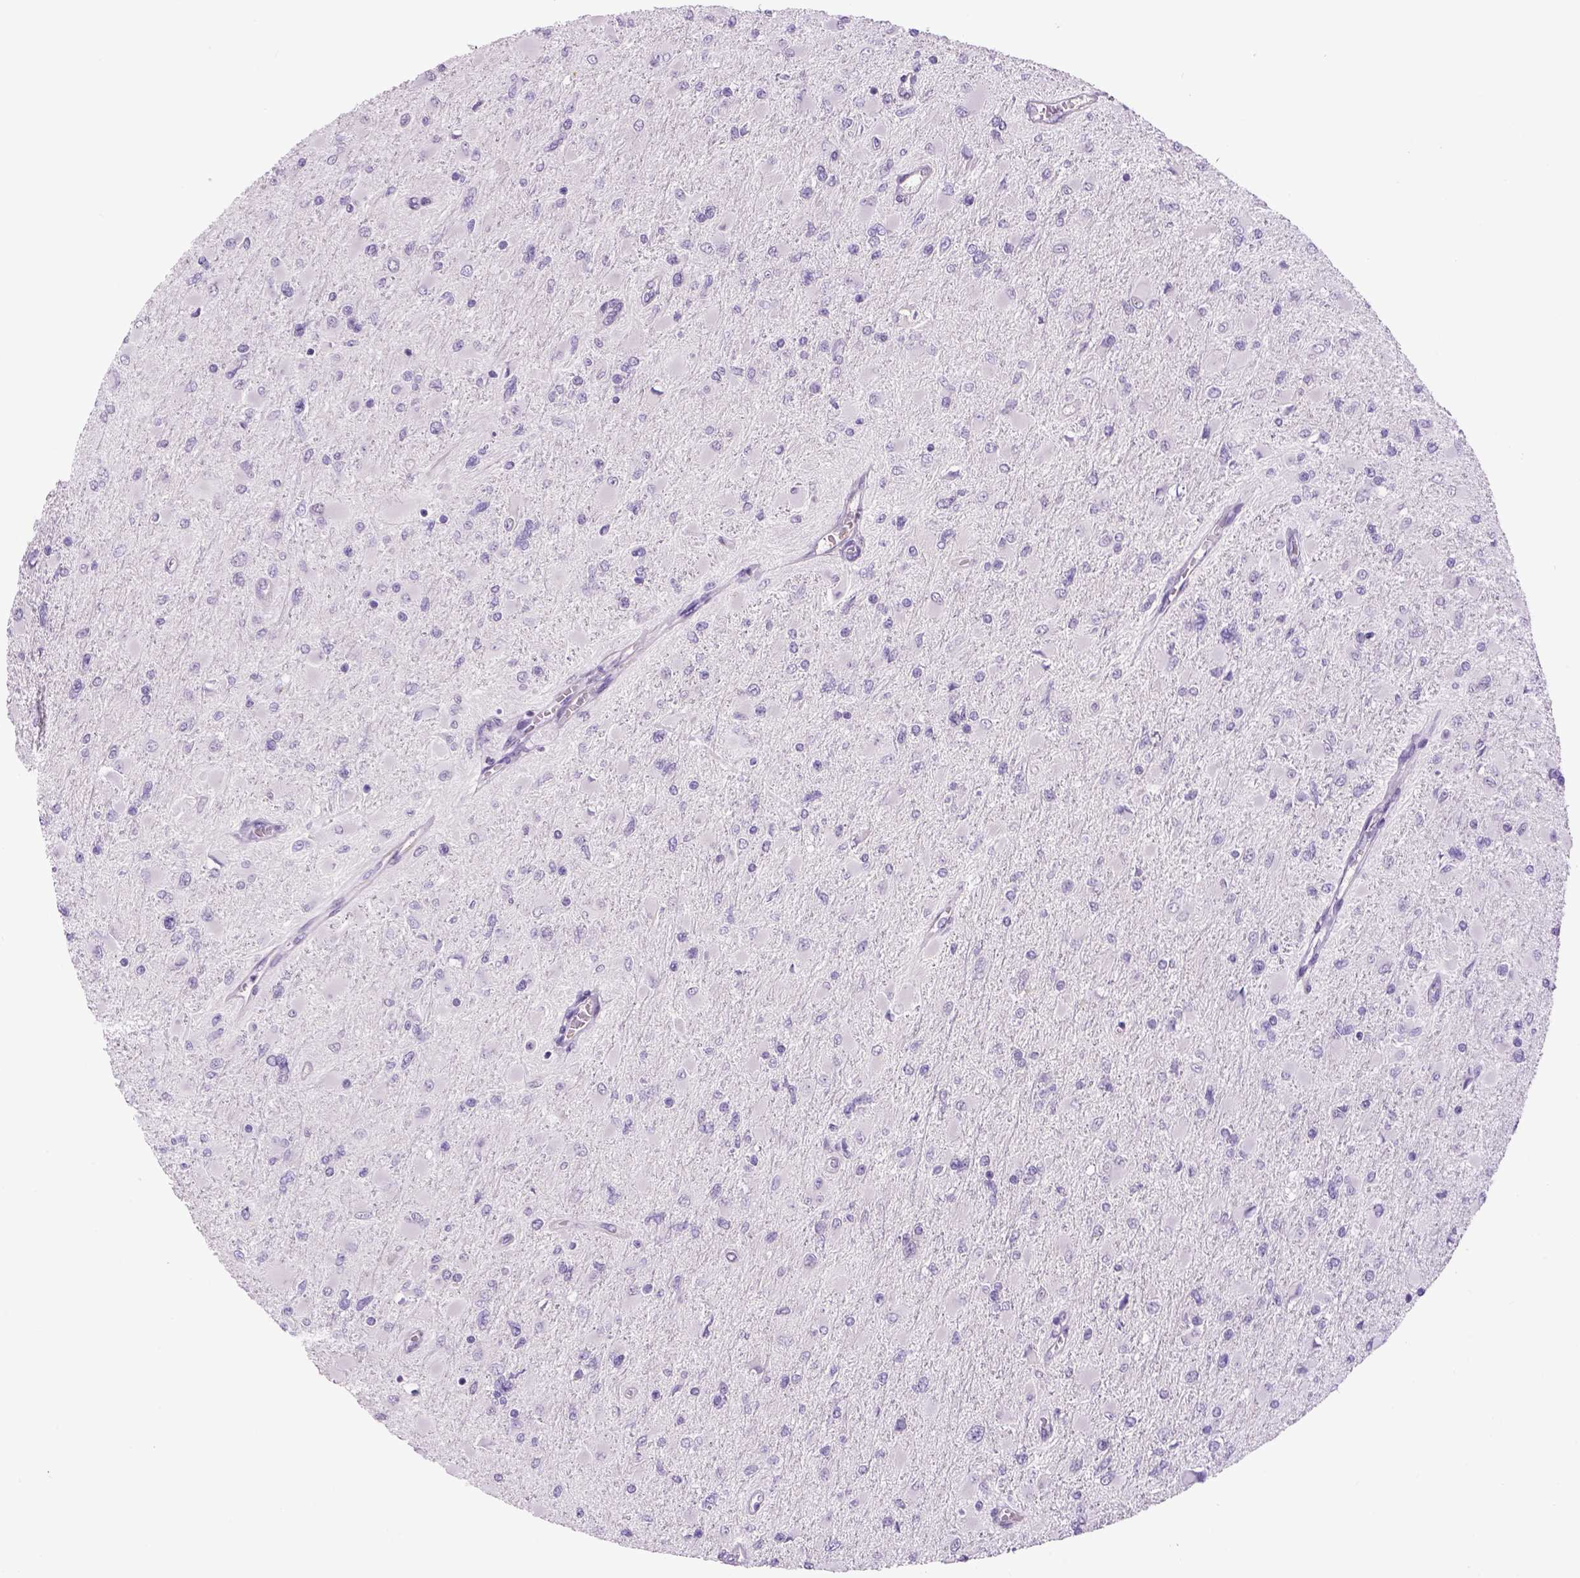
{"staining": {"intensity": "negative", "quantity": "none", "location": "none"}, "tissue": "glioma", "cell_type": "Tumor cells", "image_type": "cancer", "snomed": [{"axis": "morphology", "description": "Glioma, malignant, High grade"}, {"axis": "topography", "description": "Cerebral cortex"}], "caption": "Glioma was stained to show a protein in brown. There is no significant staining in tumor cells.", "gene": "DBH", "patient": {"sex": "female", "age": 36}}